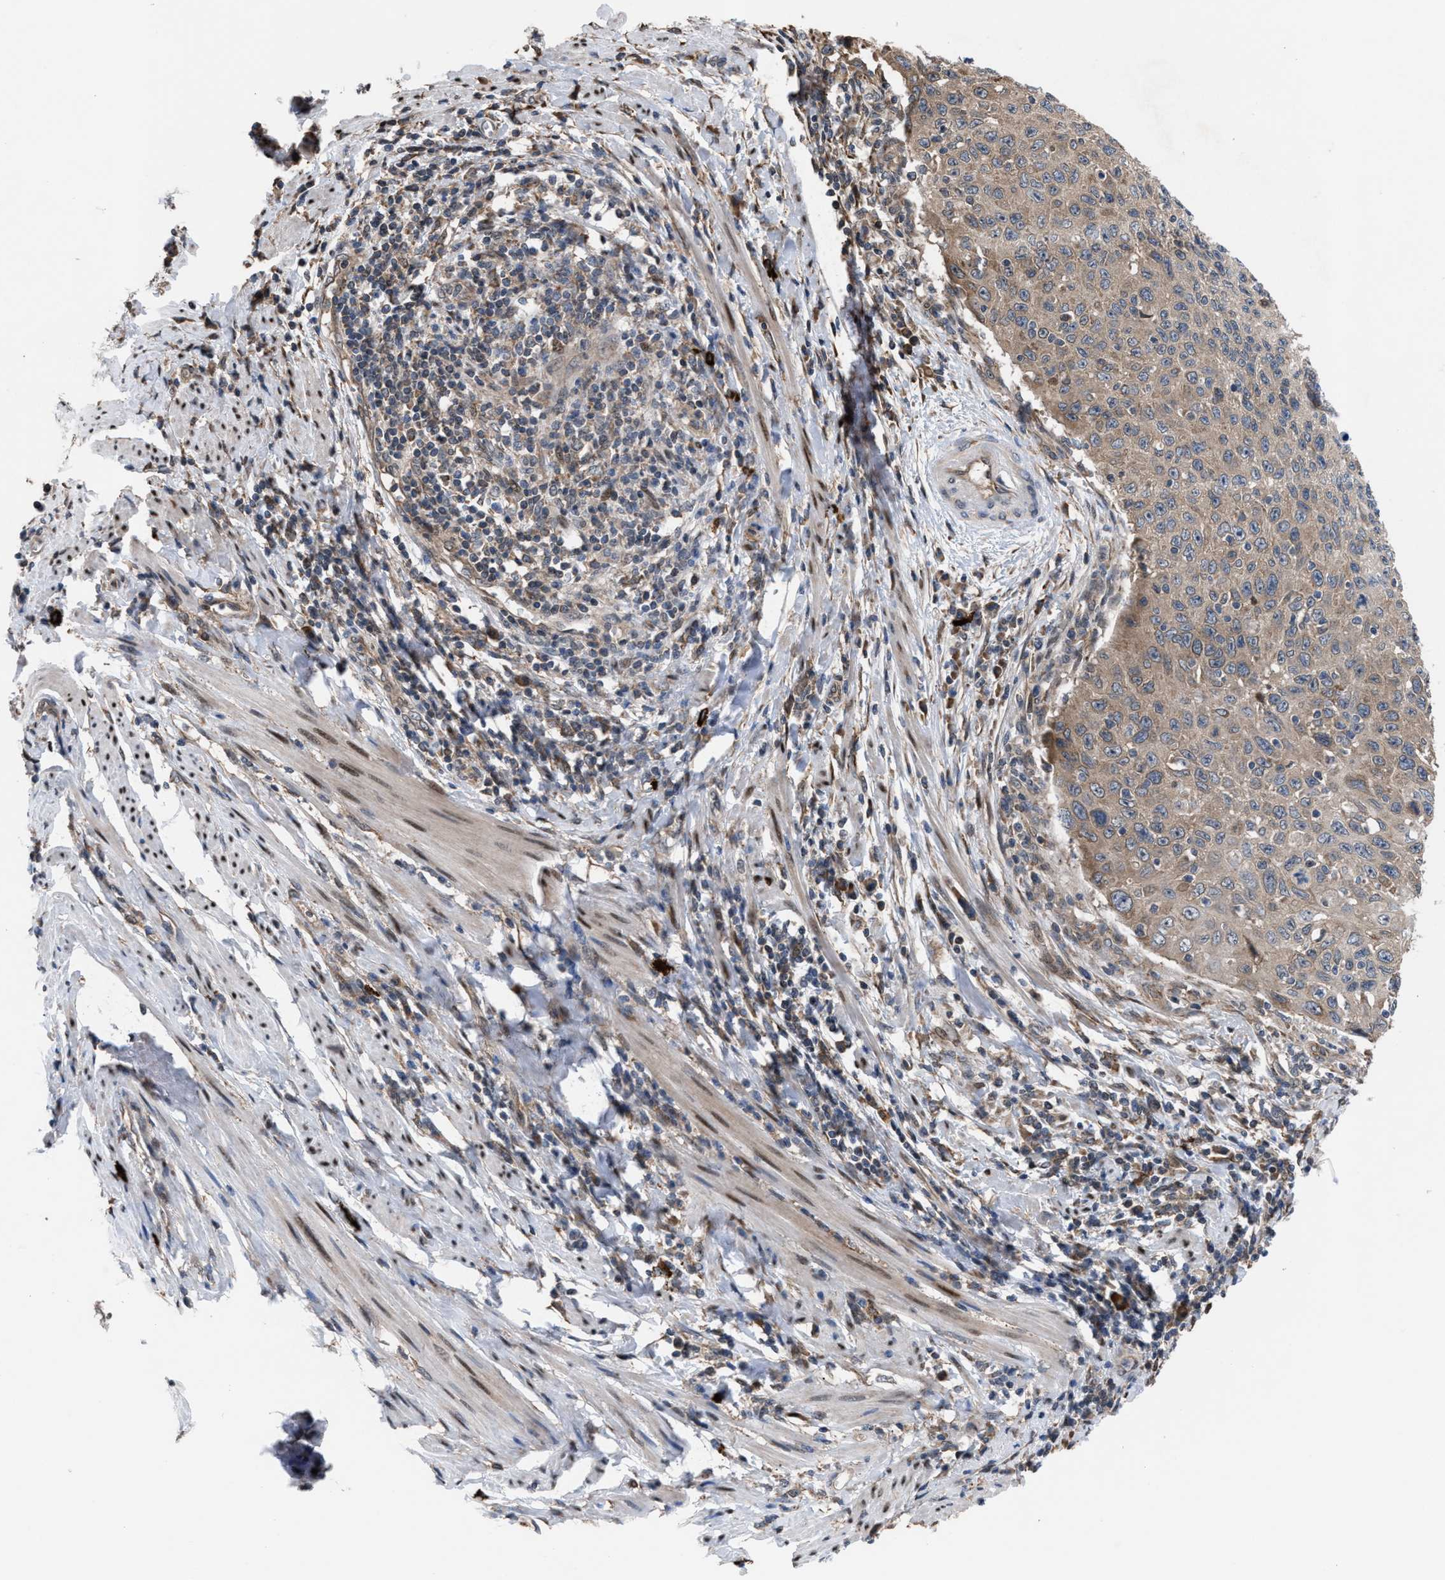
{"staining": {"intensity": "moderate", "quantity": ">75%", "location": "cytoplasmic/membranous"}, "tissue": "cervical cancer", "cell_type": "Tumor cells", "image_type": "cancer", "snomed": [{"axis": "morphology", "description": "Squamous cell carcinoma, NOS"}, {"axis": "topography", "description": "Cervix"}], "caption": "Cervical cancer (squamous cell carcinoma) was stained to show a protein in brown. There is medium levels of moderate cytoplasmic/membranous positivity in about >75% of tumor cells.", "gene": "TP53BP2", "patient": {"sex": "female", "age": 53}}